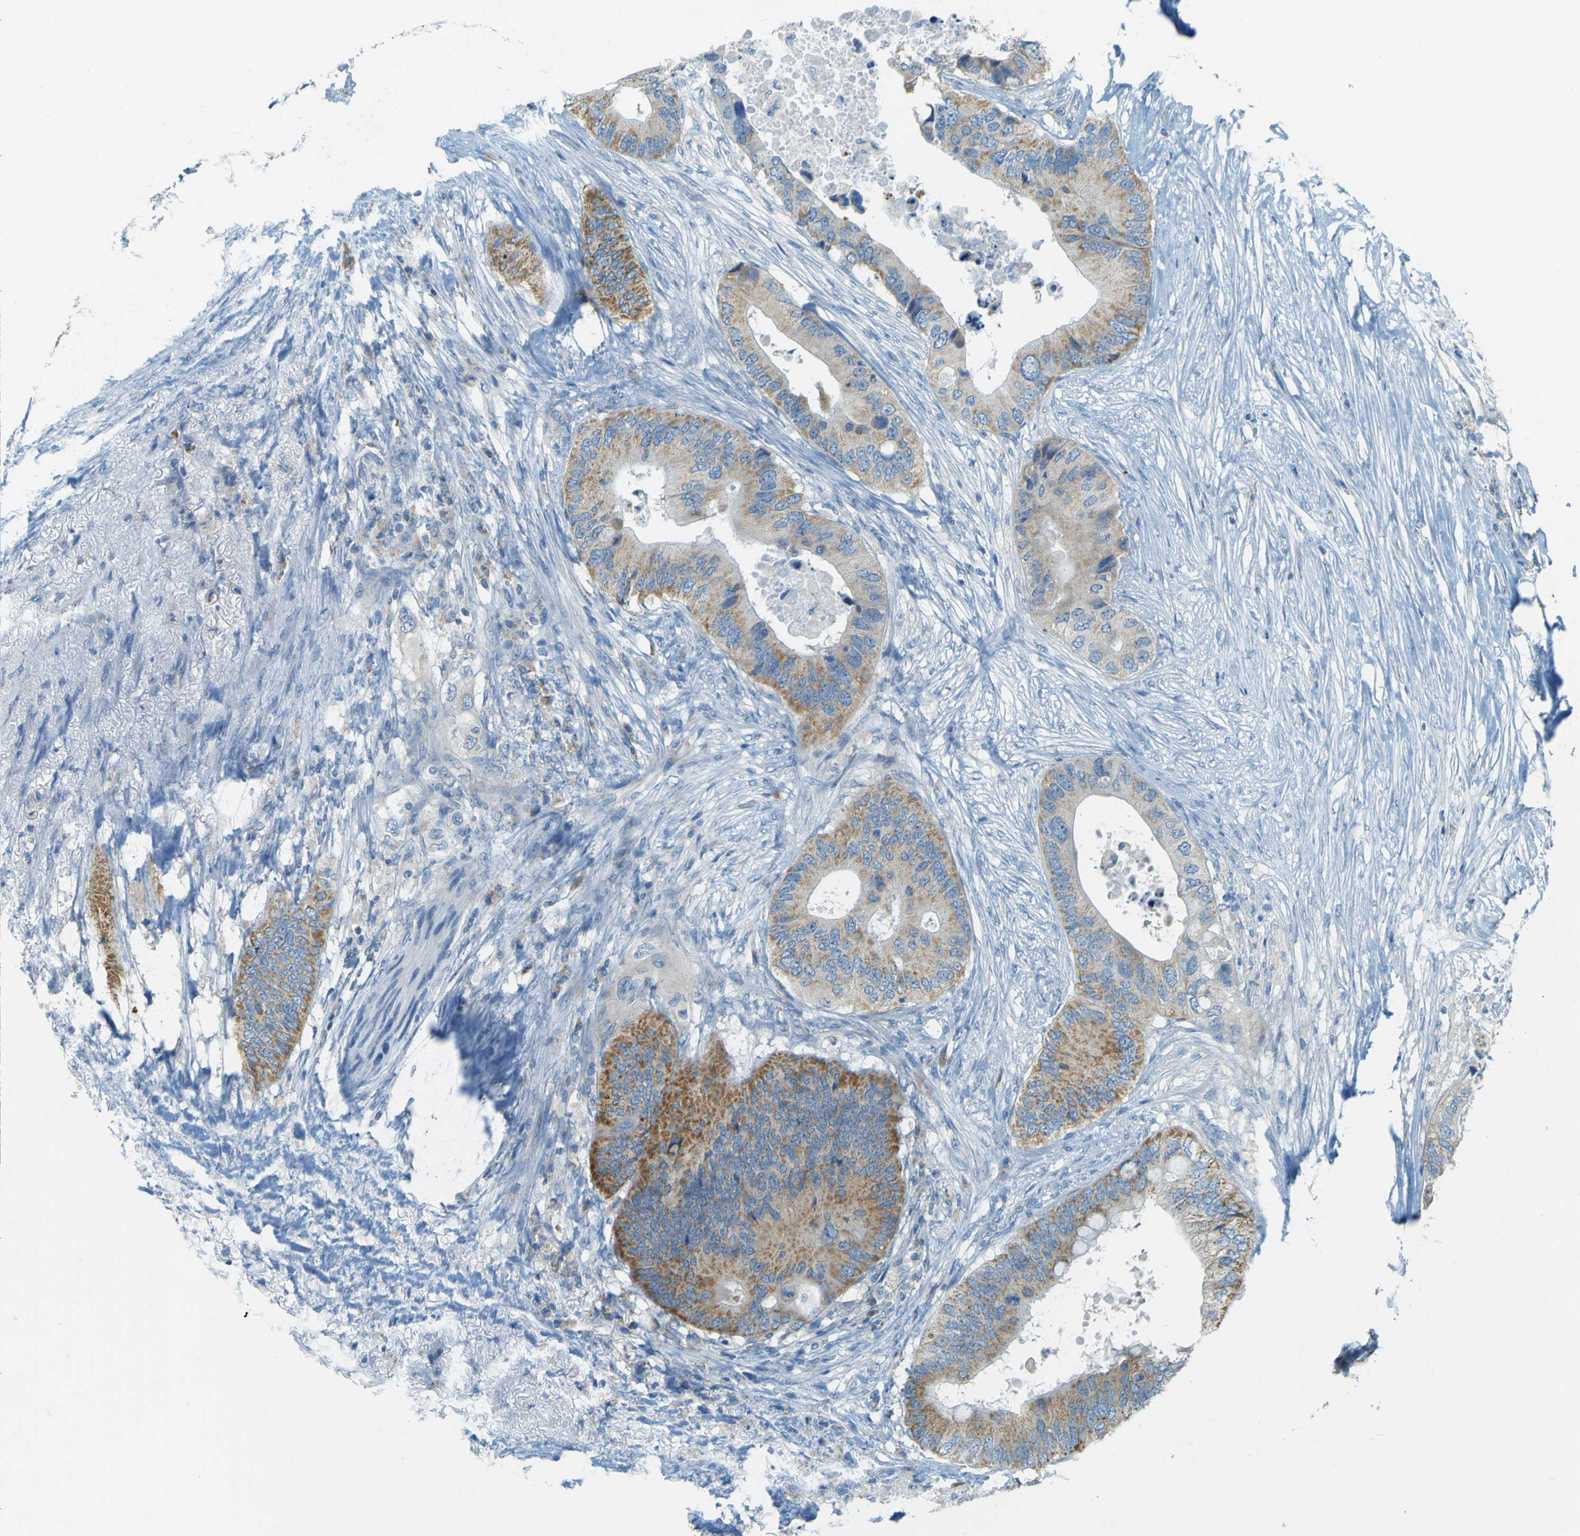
{"staining": {"intensity": "moderate", "quantity": ">75%", "location": "cytoplasmic/membranous"}, "tissue": "colorectal cancer", "cell_type": "Tumor cells", "image_type": "cancer", "snomed": [{"axis": "morphology", "description": "Adenocarcinoma, NOS"}, {"axis": "topography", "description": "Rectum"}], "caption": "A brown stain shows moderate cytoplasmic/membranous expression of a protein in human colorectal cancer (adenocarcinoma) tumor cells. (brown staining indicates protein expression, while blue staining denotes nuclei).", "gene": "FKTN", "patient": {"sex": "male", "age": 76}}